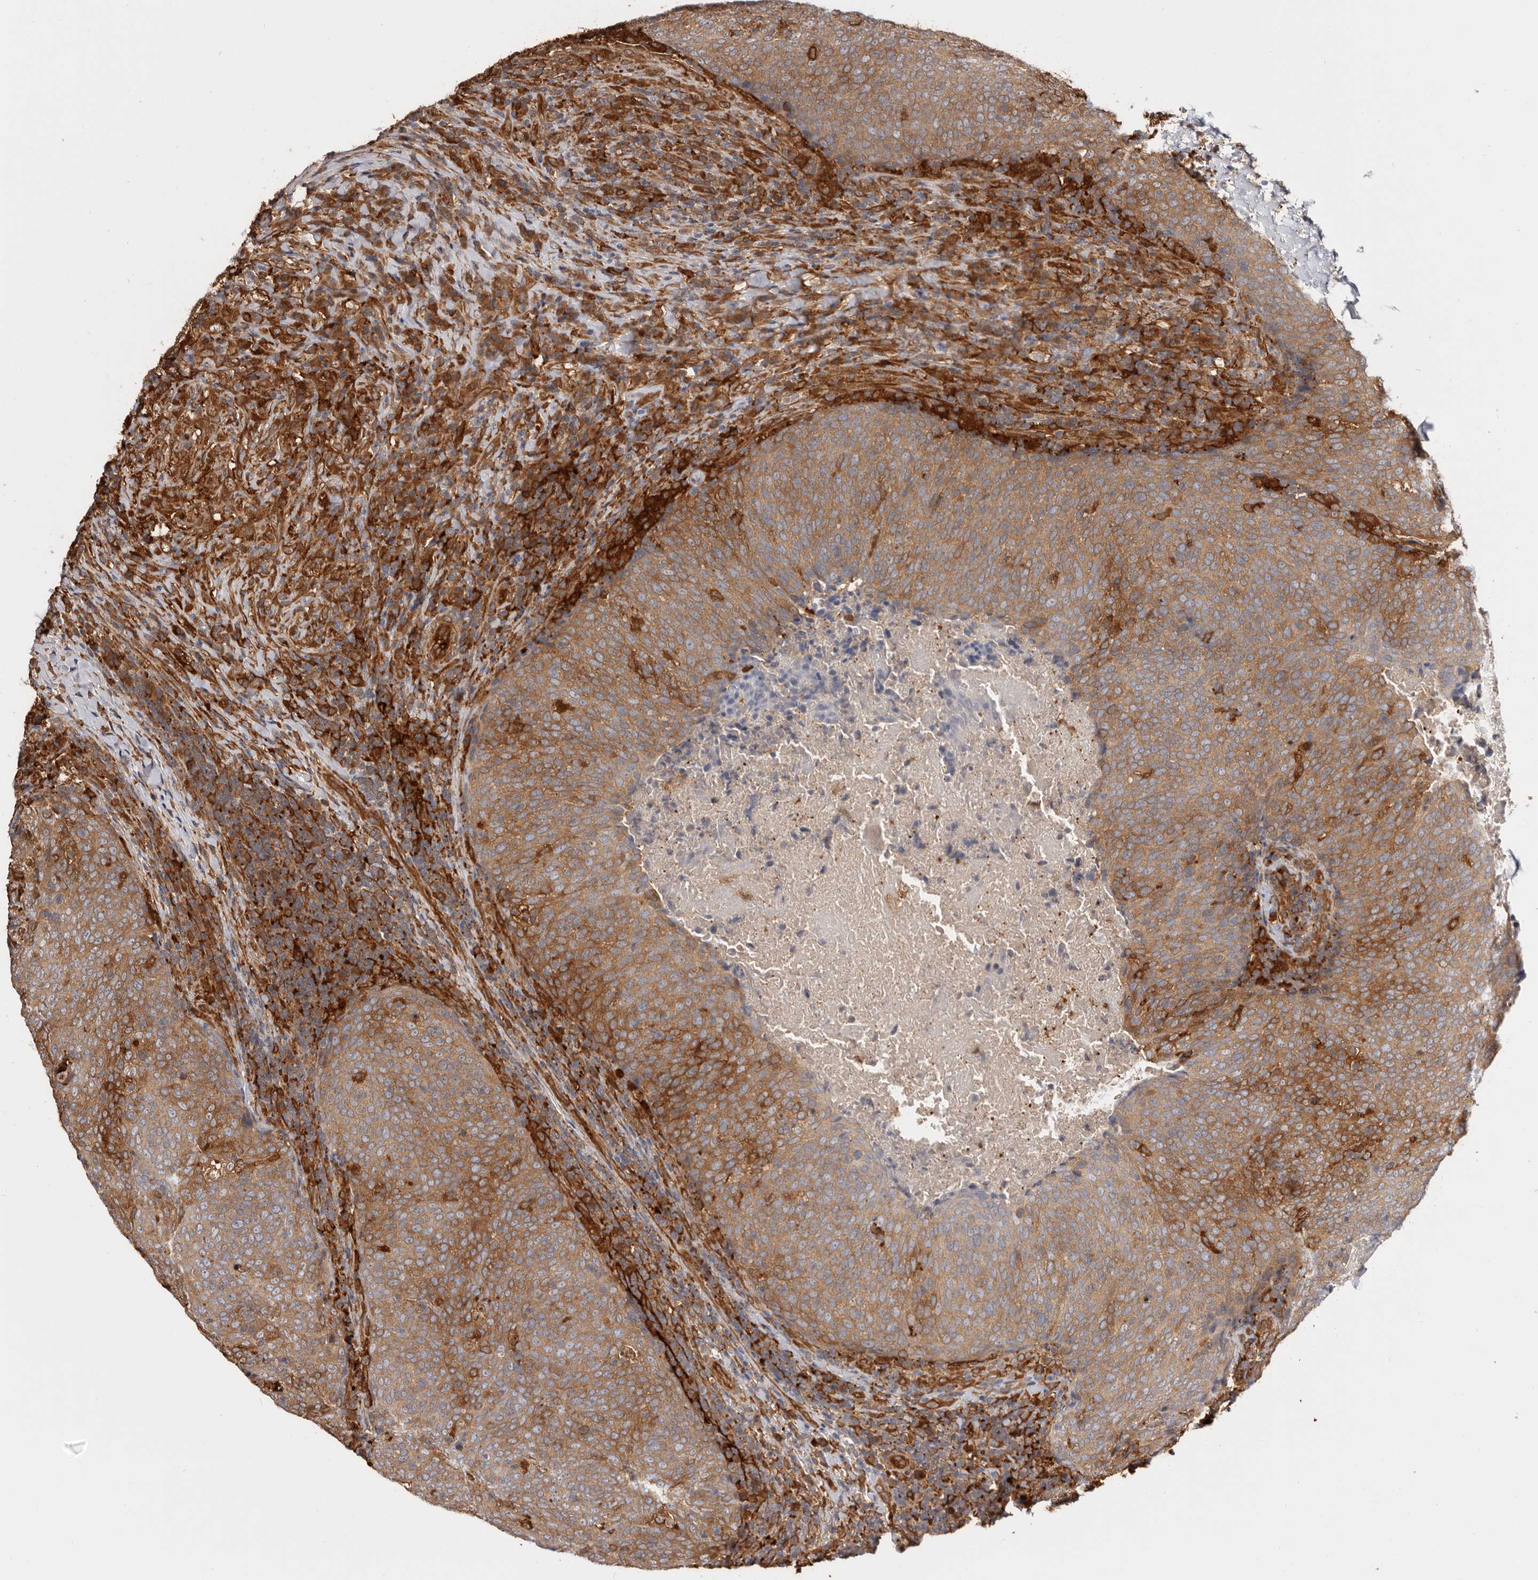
{"staining": {"intensity": "moderate", "quantity": ">75%", "location": "cytoplasmic/membranous"}, "tissue": "head and neck cancer", "cell_type": "Tumor cells", "image_type": "cancer", "snomed": [{"axis": "morphology", "description": "Squamous cell carcinoma, NOS"}, {"axis": "morphology", "description": "Squamous cell carcinoma, metastatic, NOS"}, {"axis": "topography", "description": "Lymph node"}, {"axis": "topography", "description": "Head-Neck"}], "caption": "Immunohistochemistry of human metastatic squamous cell carcinoma (head and neck) exhibits medium levels of moderate cytoplasmic/membranous expression in approximately >75% of tumor cells.", "gene": "LAP3", "patient": {"sex": "male", "age": 62}}